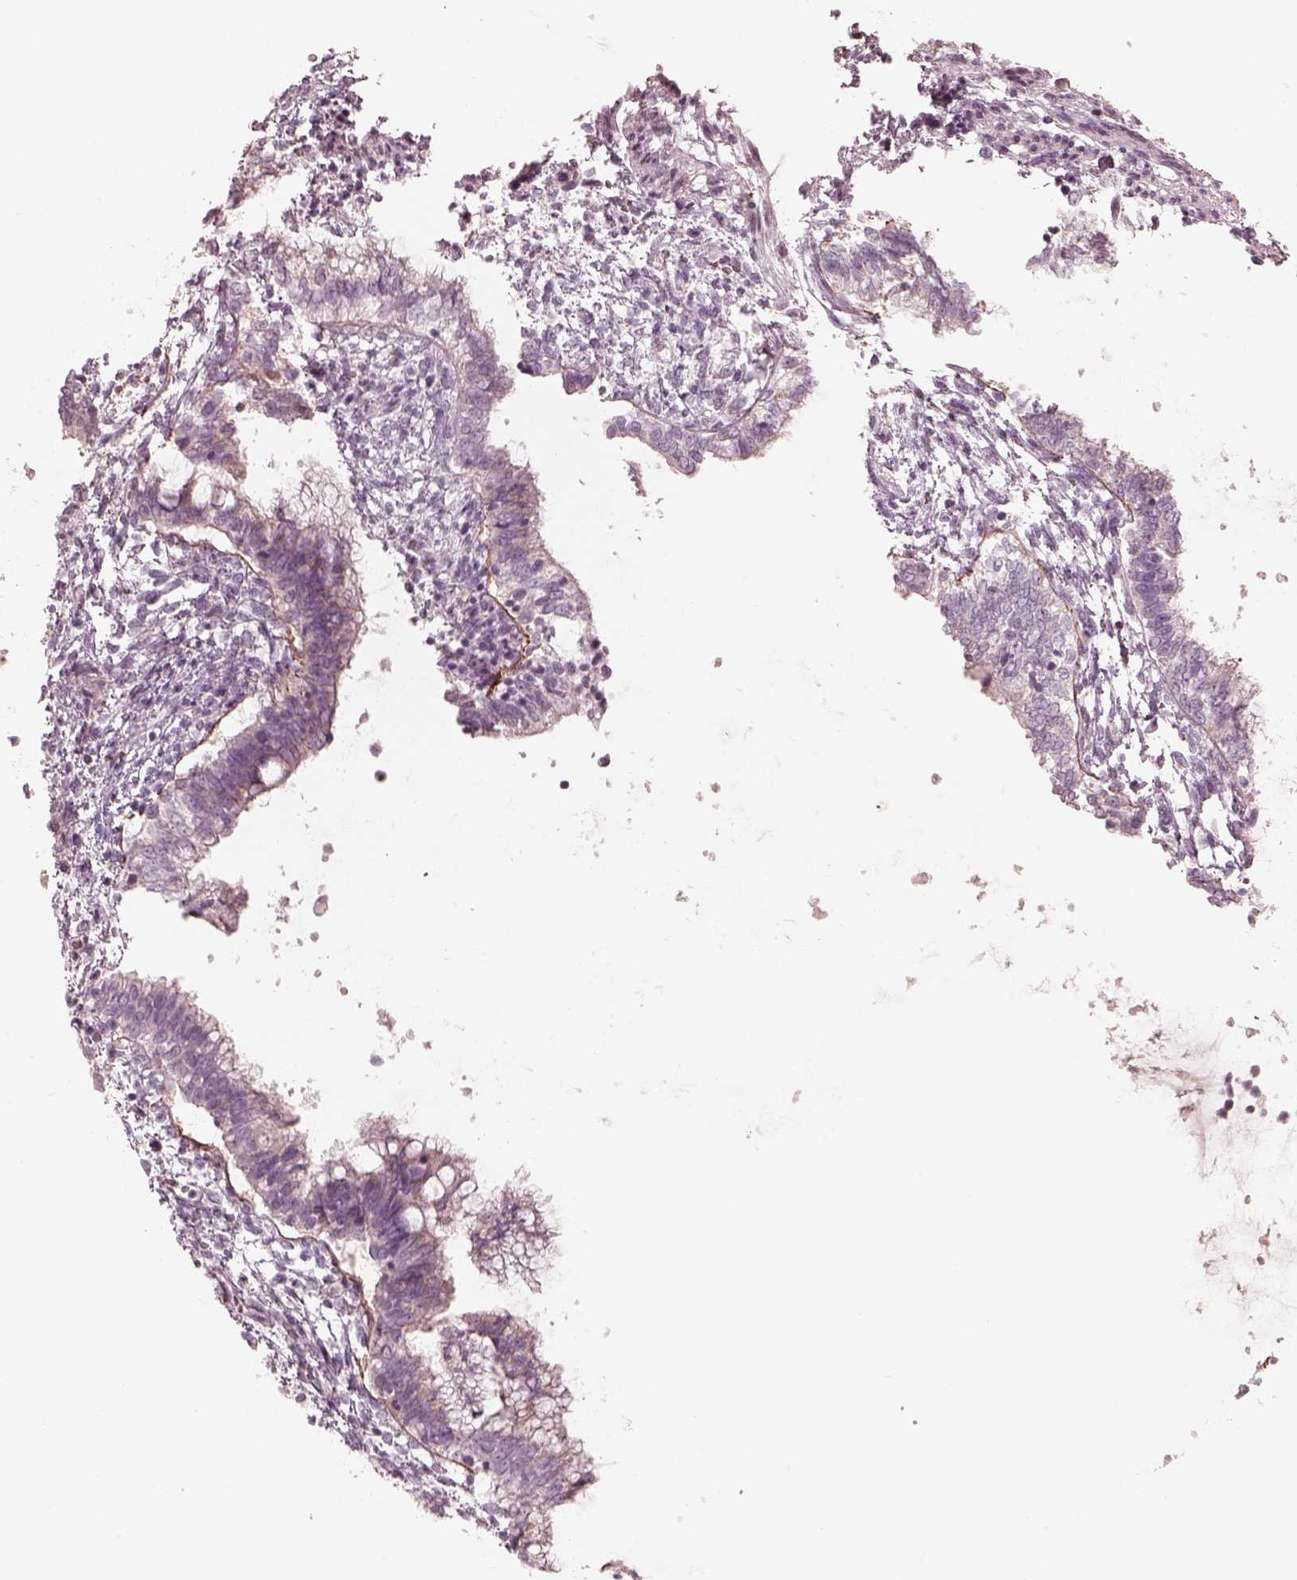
{"staining": {"intensity": "negative", "quantity": "none", "location": "none"}, "tissue": "testis cancer", "cell_type": "Tumor cells", "image_type": "cancer", "snomed": [{"axis": "morphology", "description": "Carcinoma, Embryonal, NOS"}, {"axis": "topography", "description": "Testis"}], "caption": "Human testis embryonal carcinoma stained for a protein using immunohistochemistry (IHC) demonstrates no expression in tumor cells.", "gene": "ANKLE1", "patient": {"sex": "male", "age": 37}}